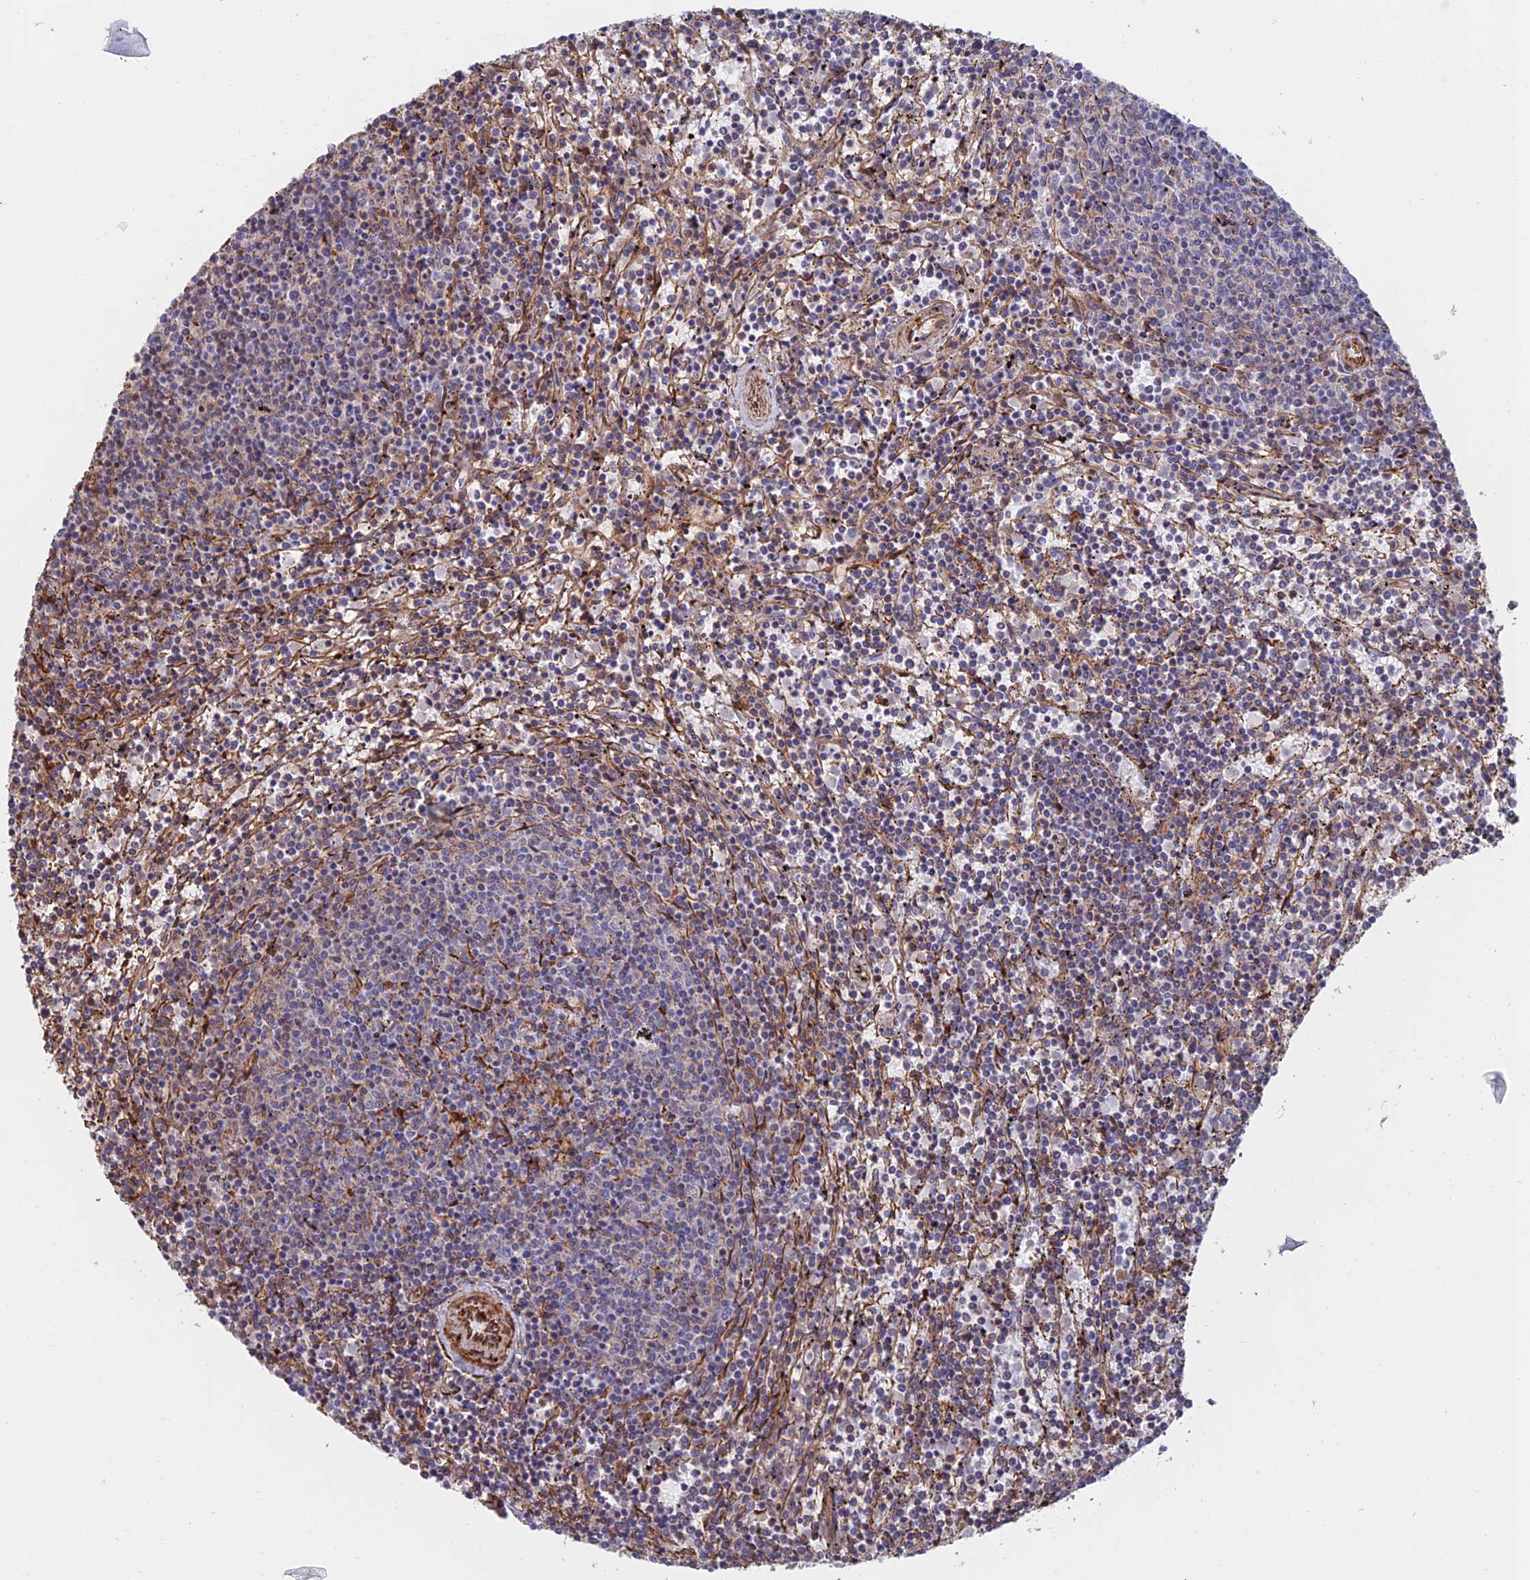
{"staining": {"intensity": "negative", "quantity": "none", "location": "none"}, "tissue": "lymphoma", "cell_type": "Tumor cells", "image_type": "cancer", "snomed": [{"axis": "morphology", "description": "Malignant lymphoma, non-Hodgkin's type, Low grade"}, {"axis": "topography", "description": "Spleen"}], "caption": "High magnification brightfield microscopy of lymphoma stained with DAB (3,3'-diaminobenzidine) (brown) and counterstained with hematoxylin (blue): tumor cells show no significant staining.", "gene": "PAK4", "patient": {"sex": "female", "age": 50}}